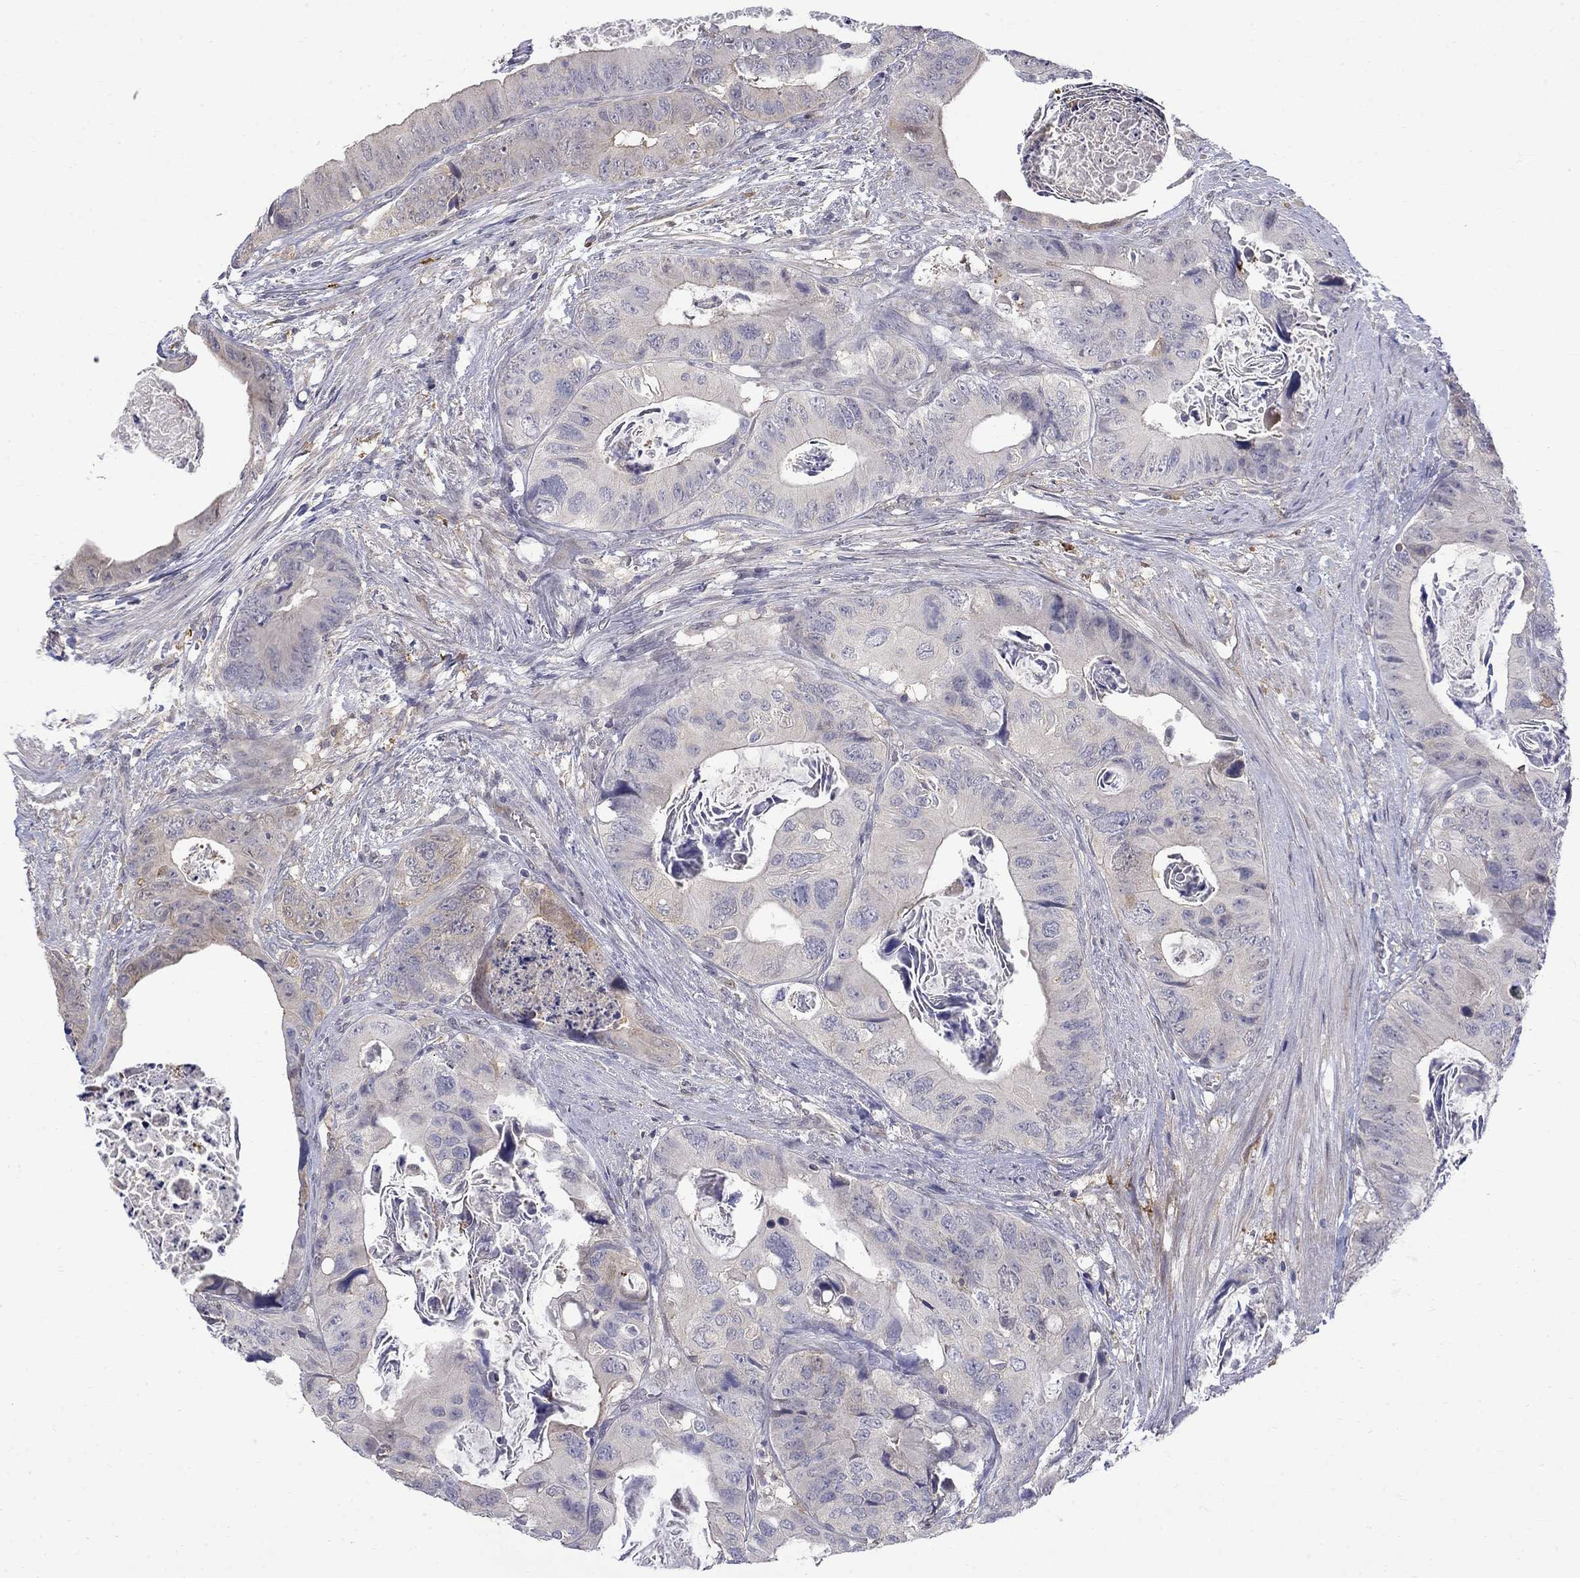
{"staining": {"intensity": "weak", "quantity": "<25%", "location": "cytoplasmic/membranous"}, "tissue": "colorectal cancer", "cell_type": "Tumor cells", "image_type": "cancer", "snomed": [{"axis": "morphology", "description": "Adenocarcinoma, NOS"}, {"axis": "topography", "description": "Rectum"}], "caption": "Immunohistochemistry of adenocarcinoma (colorectal) demonstrates no expression in tumor cells.", "gene": "PCBP3", "patient": {"sex": "male", "age": 64}}